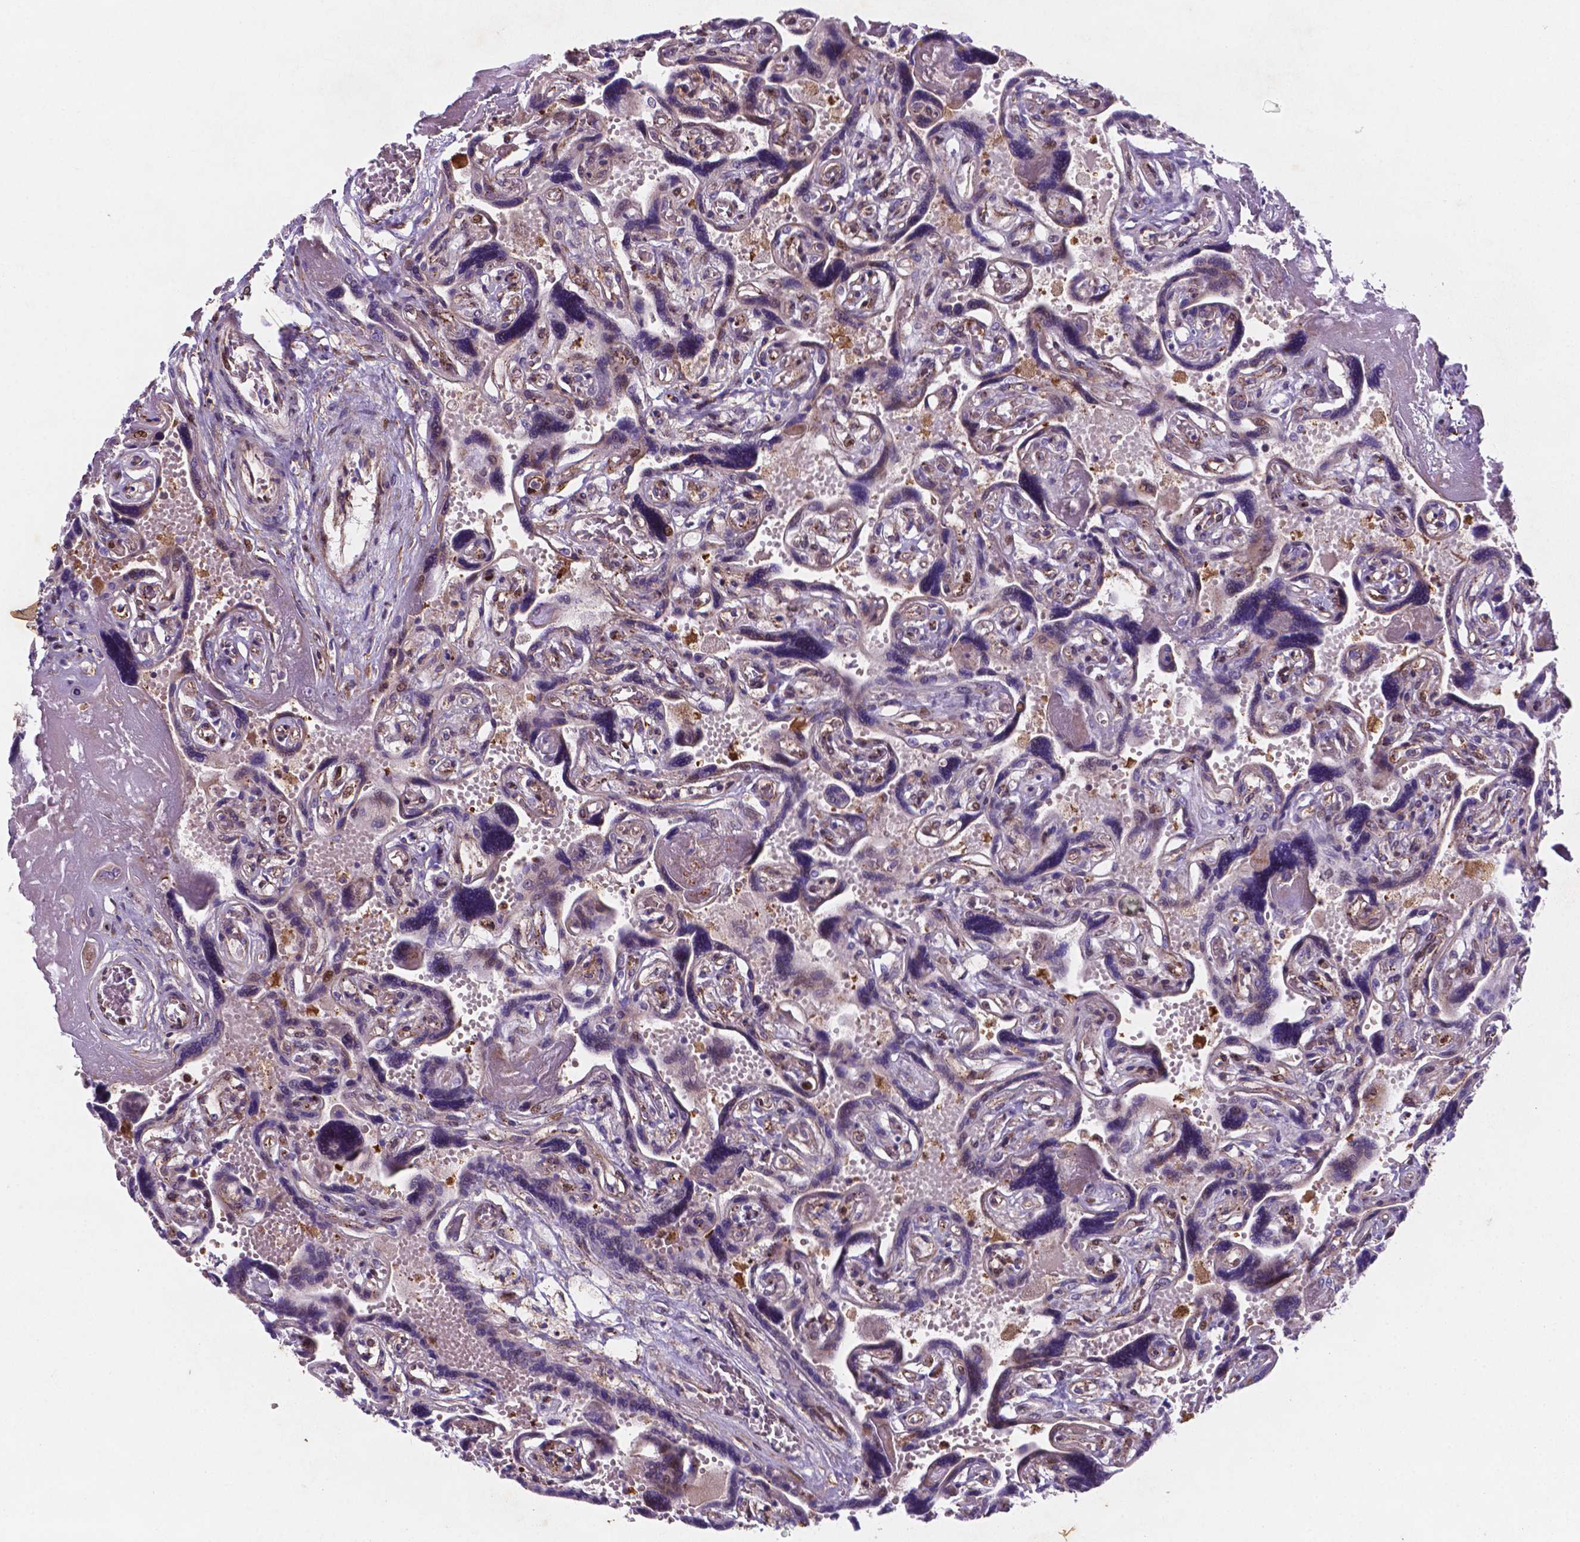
{"staining": {"intensity": "moderate", "quantity": "<25%", "location": "nuclear"}, "tissue": "placenta", "cell_type": "Decidual cells", "image_type": "normal", "snomed": [{"axis": "morphology", "description": "Normal tissue, NOS"}, {"axis": "topography", "description": "Placenta"}], "caption": "Decidual cells exhibit low levels of moderate nuclear staining in about <25% of cells in normal placenta. The protein of interest is shown in brown color, while the nuclei are stained blue.", "gene": "TM4SF20", "patient": {"sex": "female", "age": 32}}